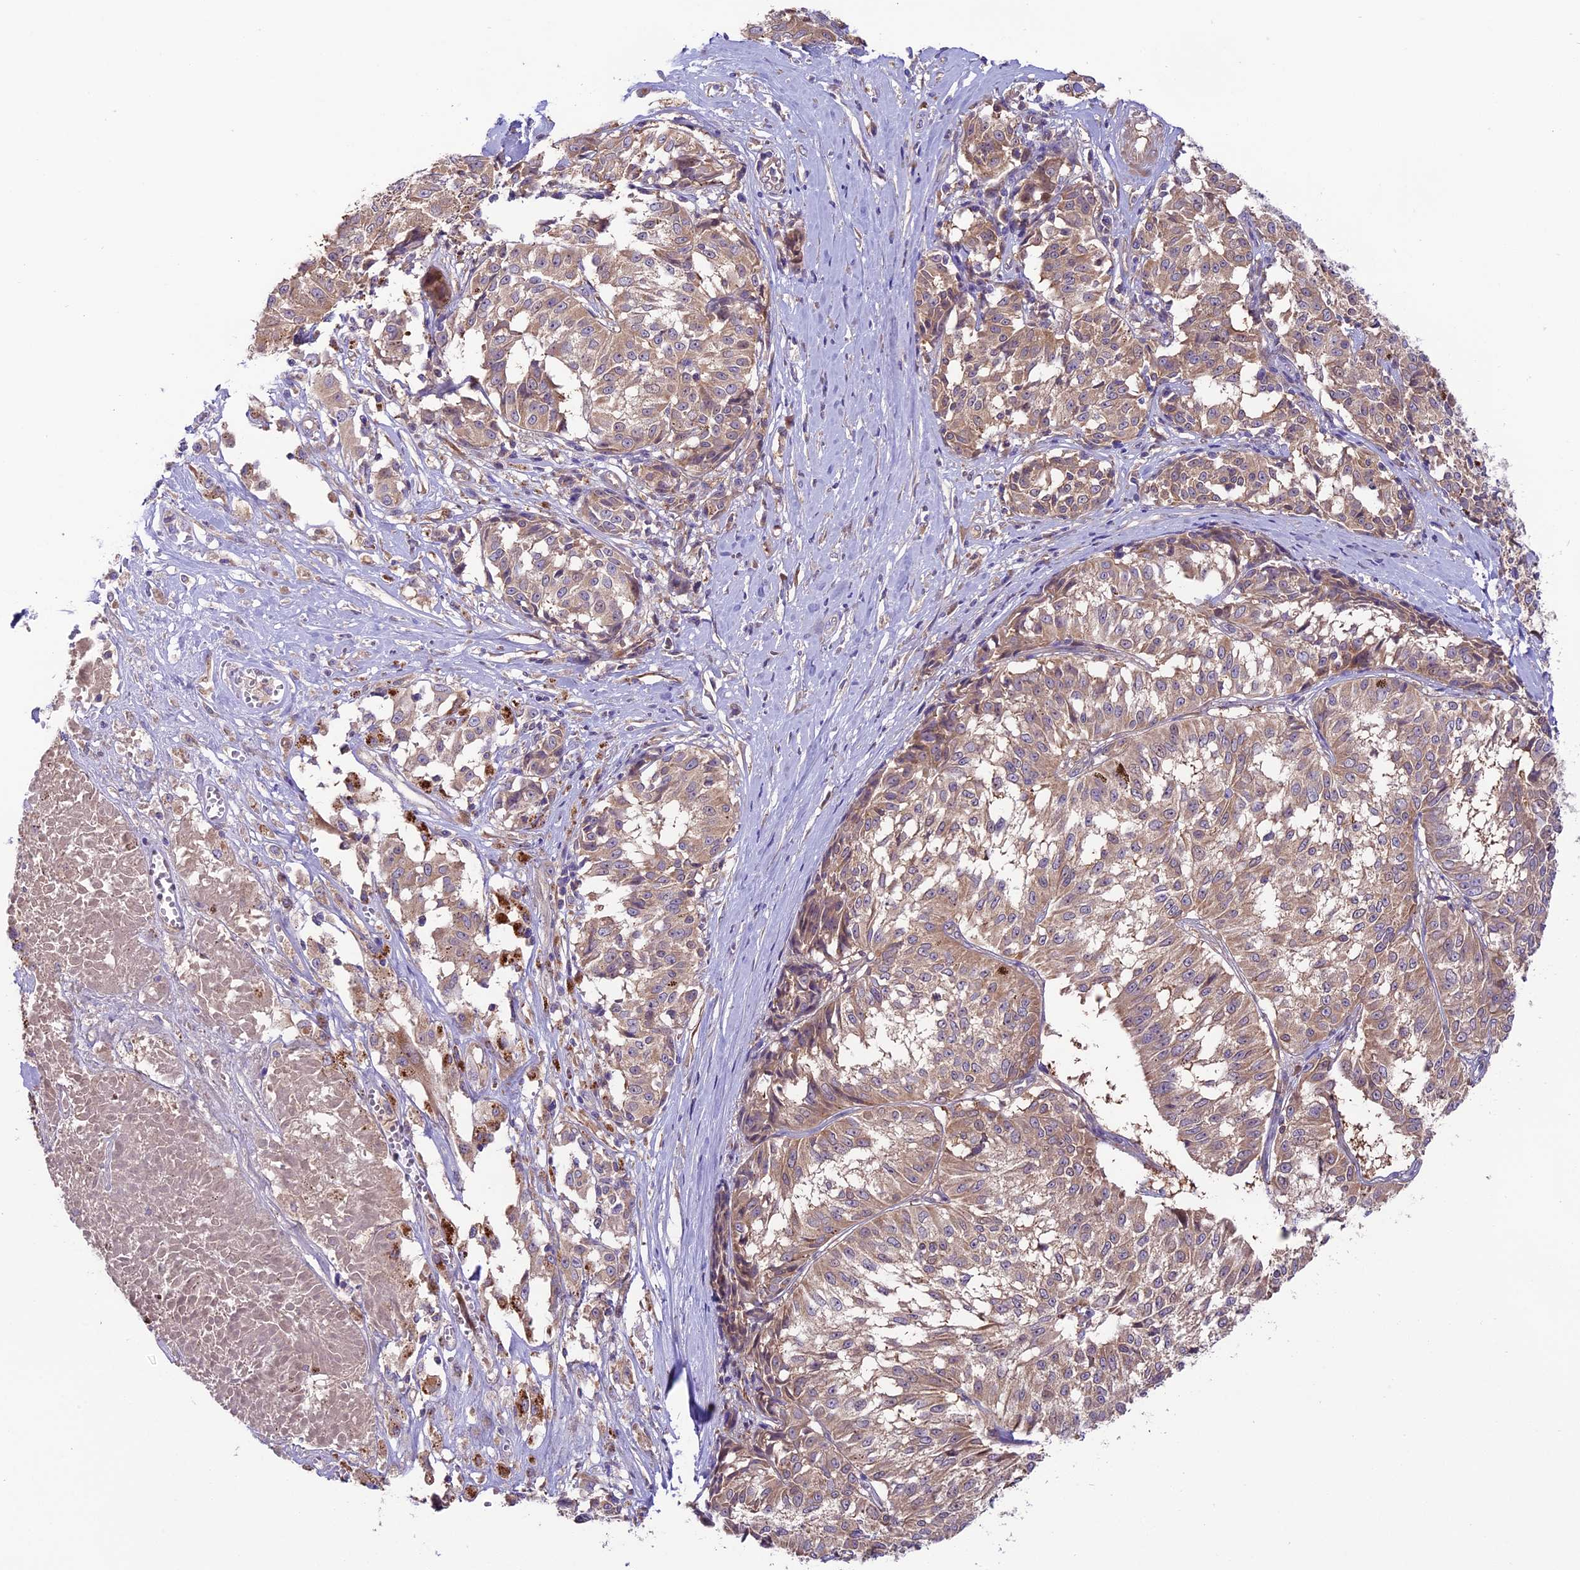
{"staining": {"intensity": "weak", "quantity": ">75%", "location": "cytoplasmic/membranous"}, "tissue": "melanoma", "cell_type": "Tumor cells", "image_type": "cancer", "snomed": [{"axis": "morphology", "description": "Malignant melanoma, NOS"}, {"axis": "topography", "description": "Skin"}], "caption": "Protein analysis of malignant melanoma tissue exhibits weak cytoplasmic/membranous positivity in about >75% of tumor cells. (Brightfield microscopy of DAB IHC at high magnification).", "gene": "COG8", "patient": {"sex": "female", "age": 72}}